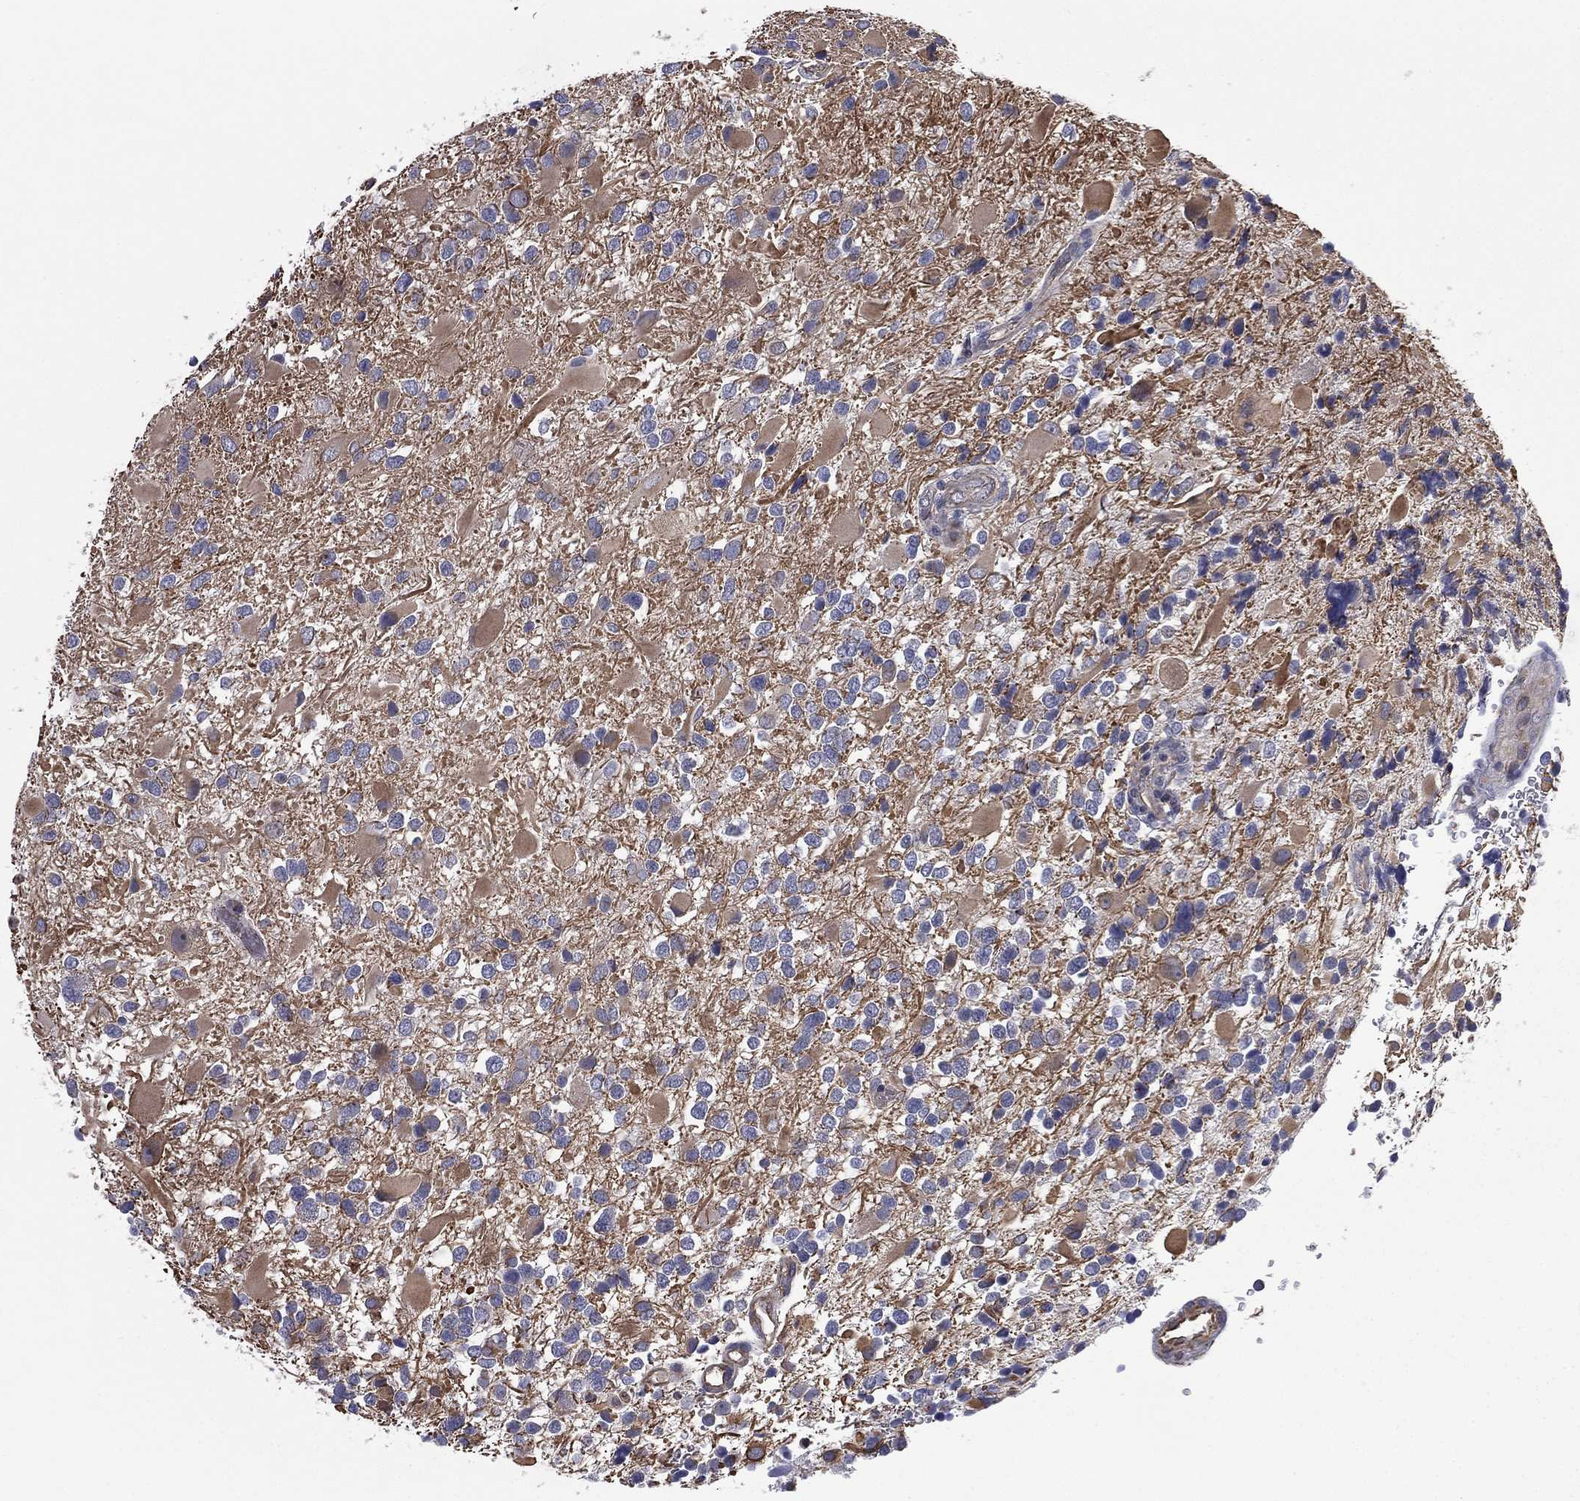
{"staining": {"intensity": "moderate", "quantity": "<25%", "location": "cytoplasmic/membranous"}, "tissue": "glioma", "cell_type": "Tumor cells", "image_type": "cancer", "snomed": [{"axis": "morphology", "description": "Glioma, malignant, Low grade"}, {"axis": "topography", "description": "Brain"}], "caption": "A brown stain highlights moderate cytoplasmic/membranous expression of a protein in human malignant low-grade glioma tumor cells. The staining is performed using DAB (3,3'-diaminobenzidine) brown chromogen to label protein expression. The nuclei are counter-stained blue using hematoxylin.", "gene": "SCUBE1", "patient": {"sex": "female", "age": 32}}